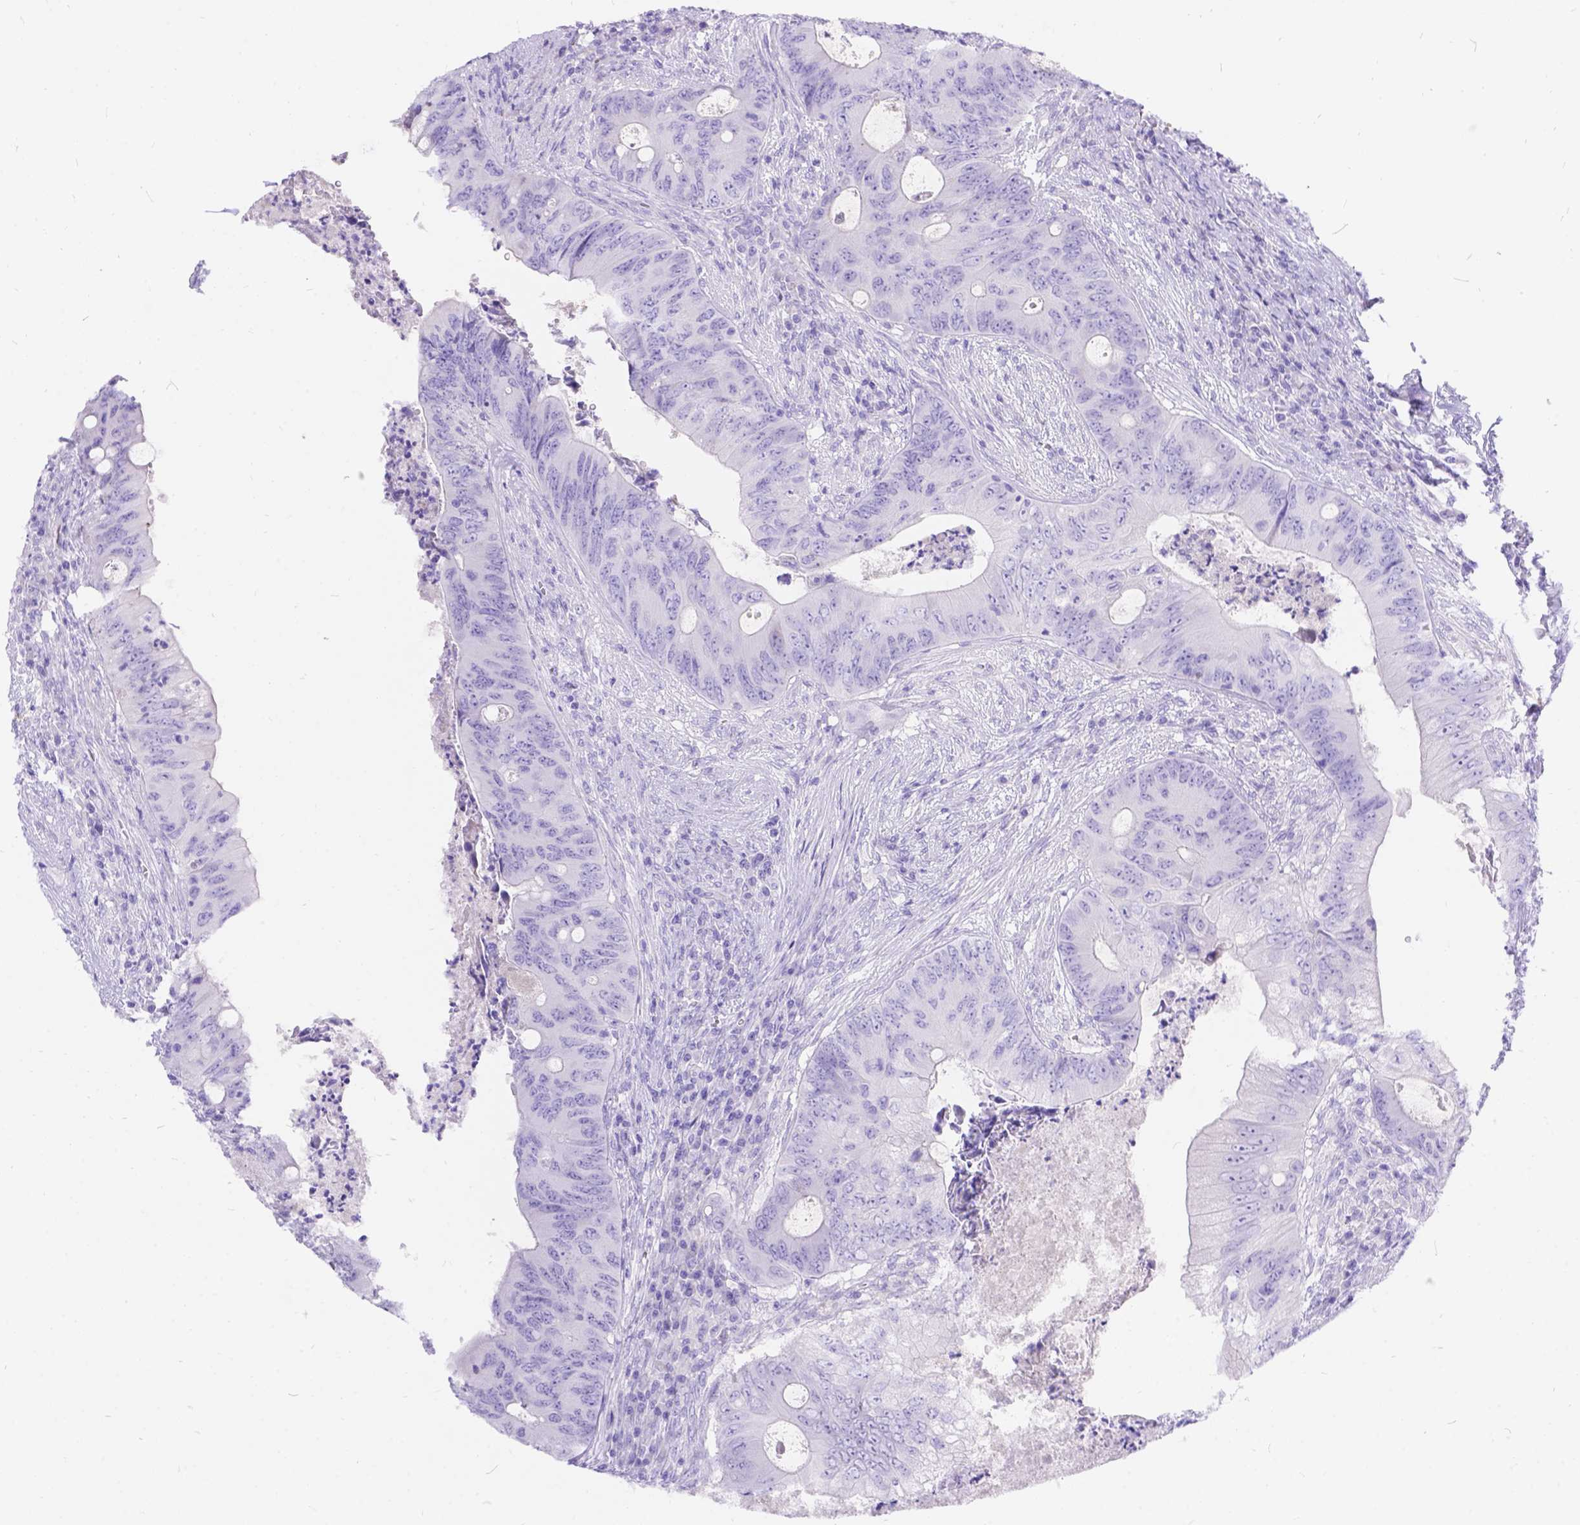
{"staining": {"intensity": "negative", "quantity": "none", "location": "none"}, "tissue": "colorectal cancer", "cell_type": "Tumor cells", "image_type": "cancer", "snomed": [{"axis": "morphology", "description": "Adenocarcinoma, NOS"}, {"axis": "topography", "description": "Colon"}], "caption": "This histopathology image is of colorectal adenocarcinoma stained with immunohistochemistry (IHC) to label a protein in brown with the nuclei are counter-stained blue. There is no expression in tumor cells.", "gene": "KLHL10", "patient": {"sex": "female", "age": 74}}